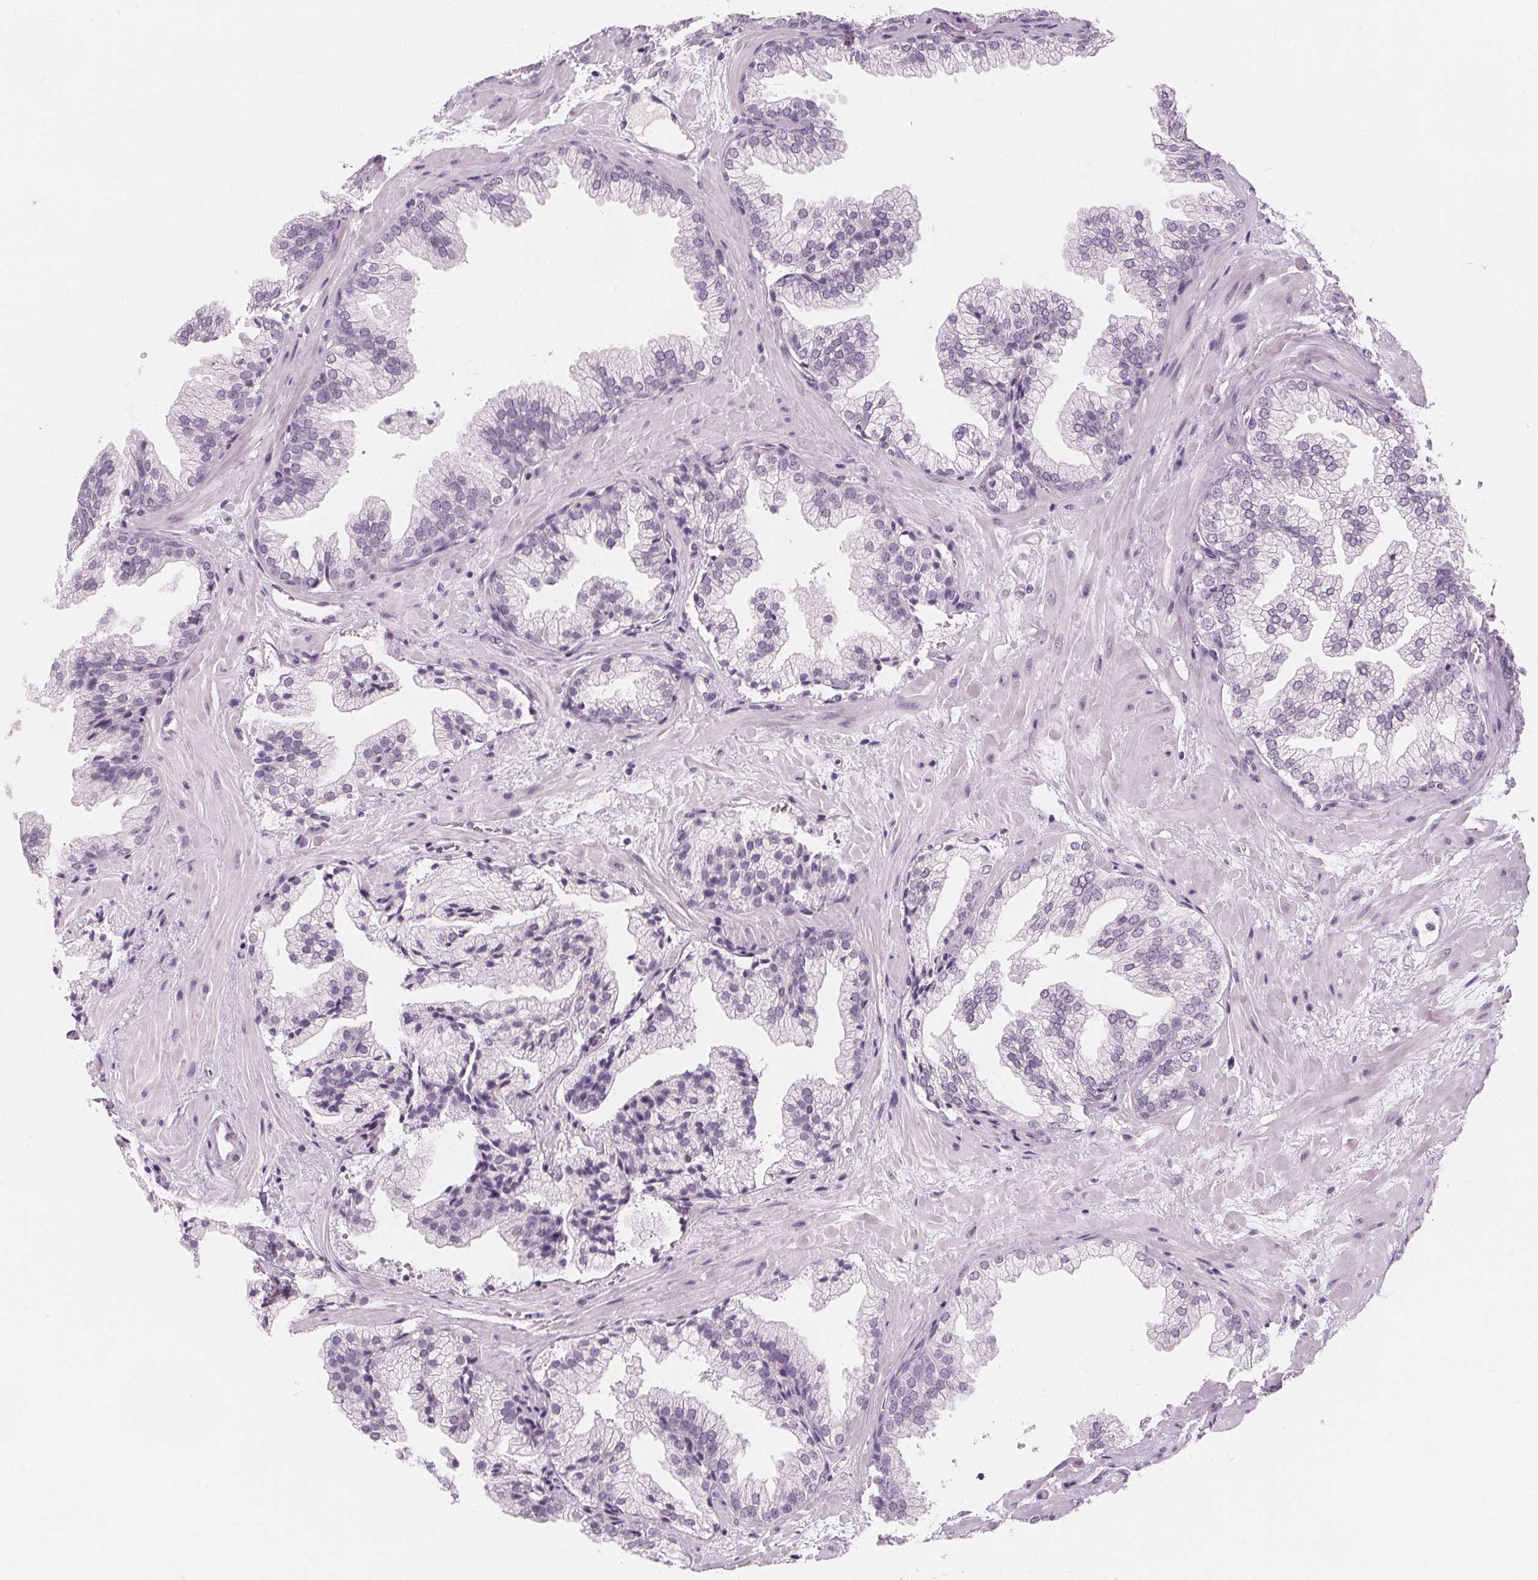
{"staining": {"intensity": "negative", "quantity": "none", "location": "none"}, "tissue": "prostate", "cell_type": "Glandular cells", "image_type": "normal", "snomed": [{"axis": "morphology", "description": "Normal tissue, NOS"}, {"axis": "topography", "description": "Prostate"}], "caption": "Protein analysis of unremarkable prostate exhibits no significant positivity in glandular cells. Brightfield microscopy of immunohistochemistry stained with DAB (brown) and hematoxylin (blue), captured at high magnification.", "gene": "DBX2", "patient": {"sex": "male", "age": 37}}